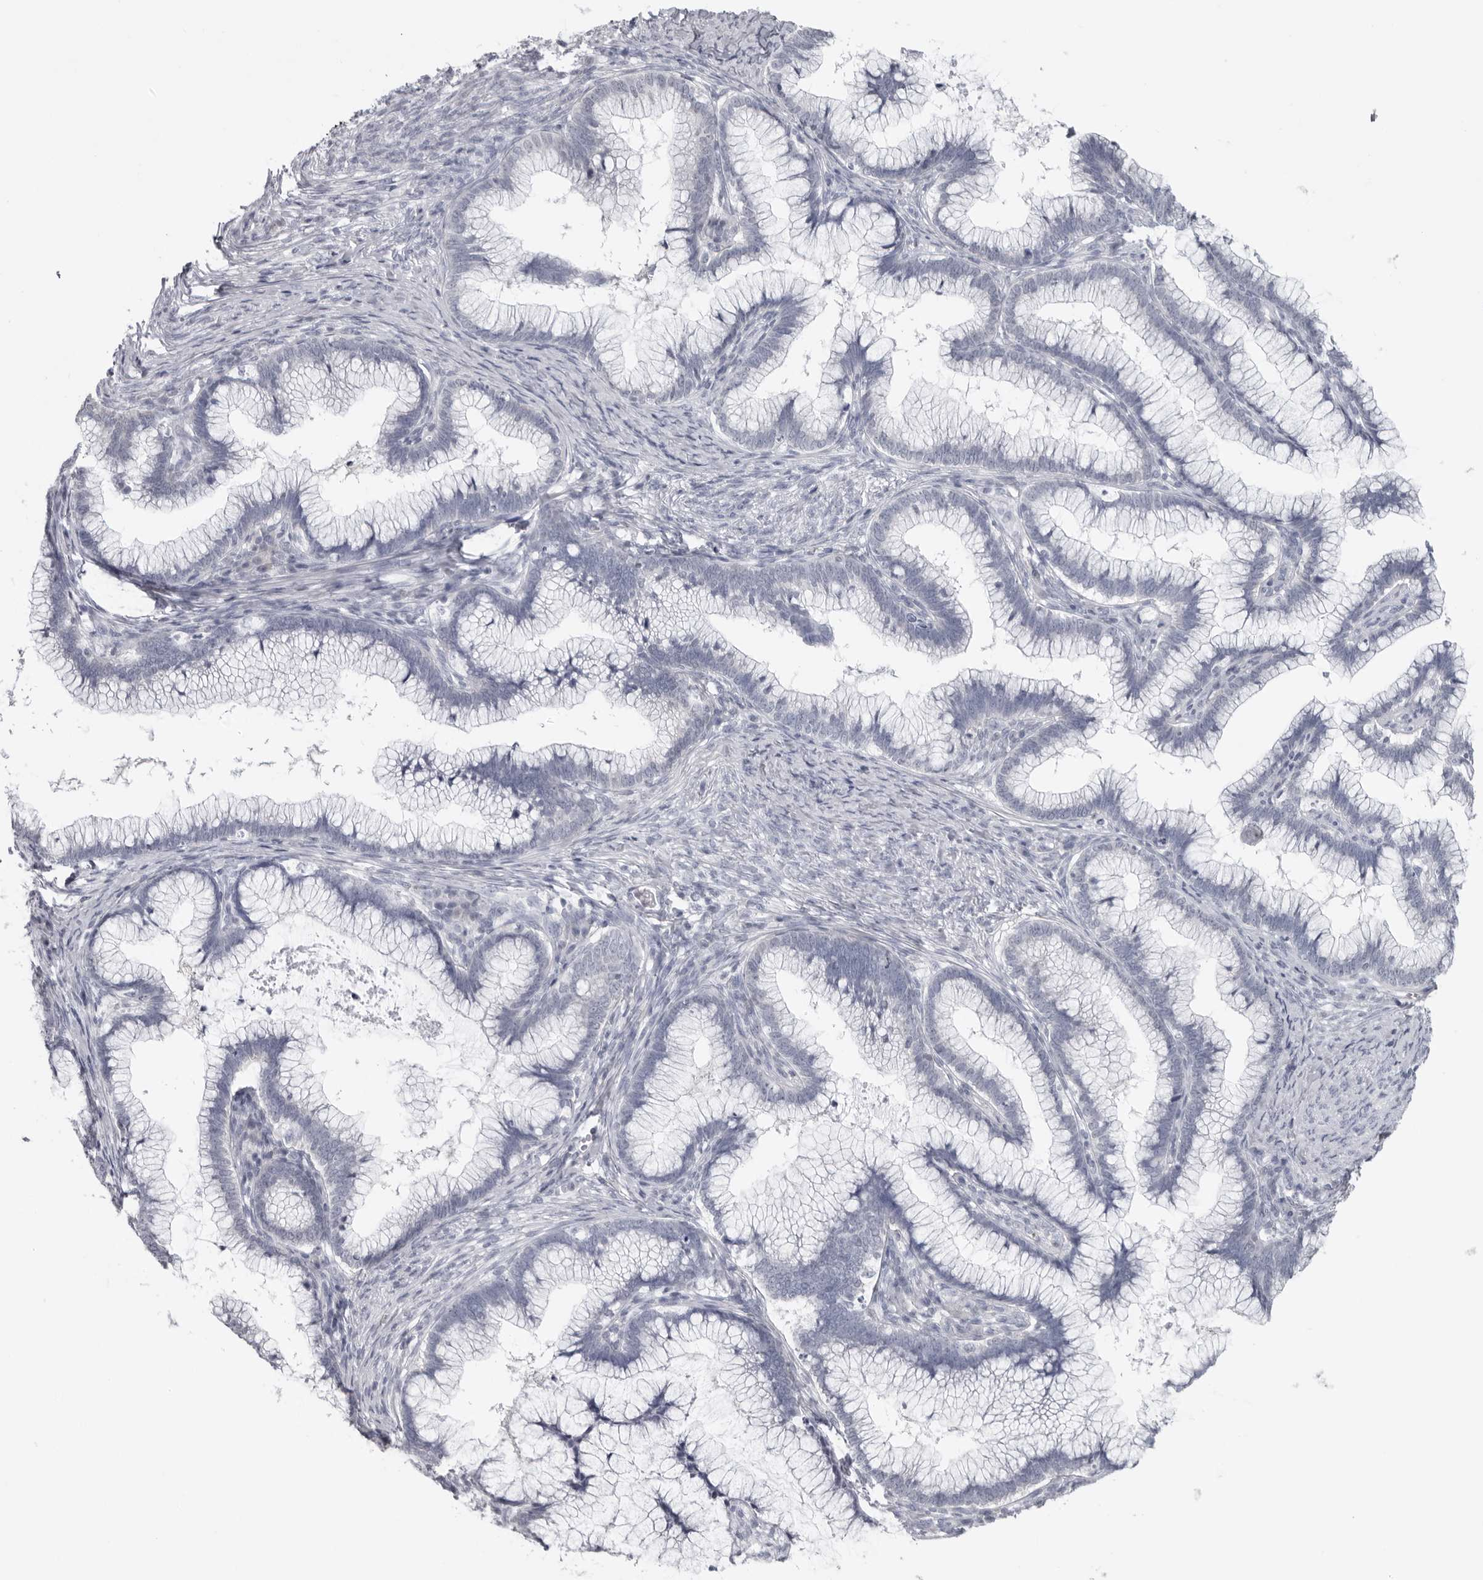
{"staining": {"intensity": "negative", "quantity": "none", "location": "none"}, "tissue": "cervical cancer", "cell_type": "Tumor cells", "image_type": "cancer", "snomed": [{"axis": "morphology", "description": "Adenocarcinoma, NOS"}, {"axis": "topography", "description": "Cervix"}], "caption": "Immunohistochemical staining of human cervical adenocarcinoma displays no significant staining in tumor cells.", "gene": "EPB41", "patient": {"sex": "female", "age": 36}}